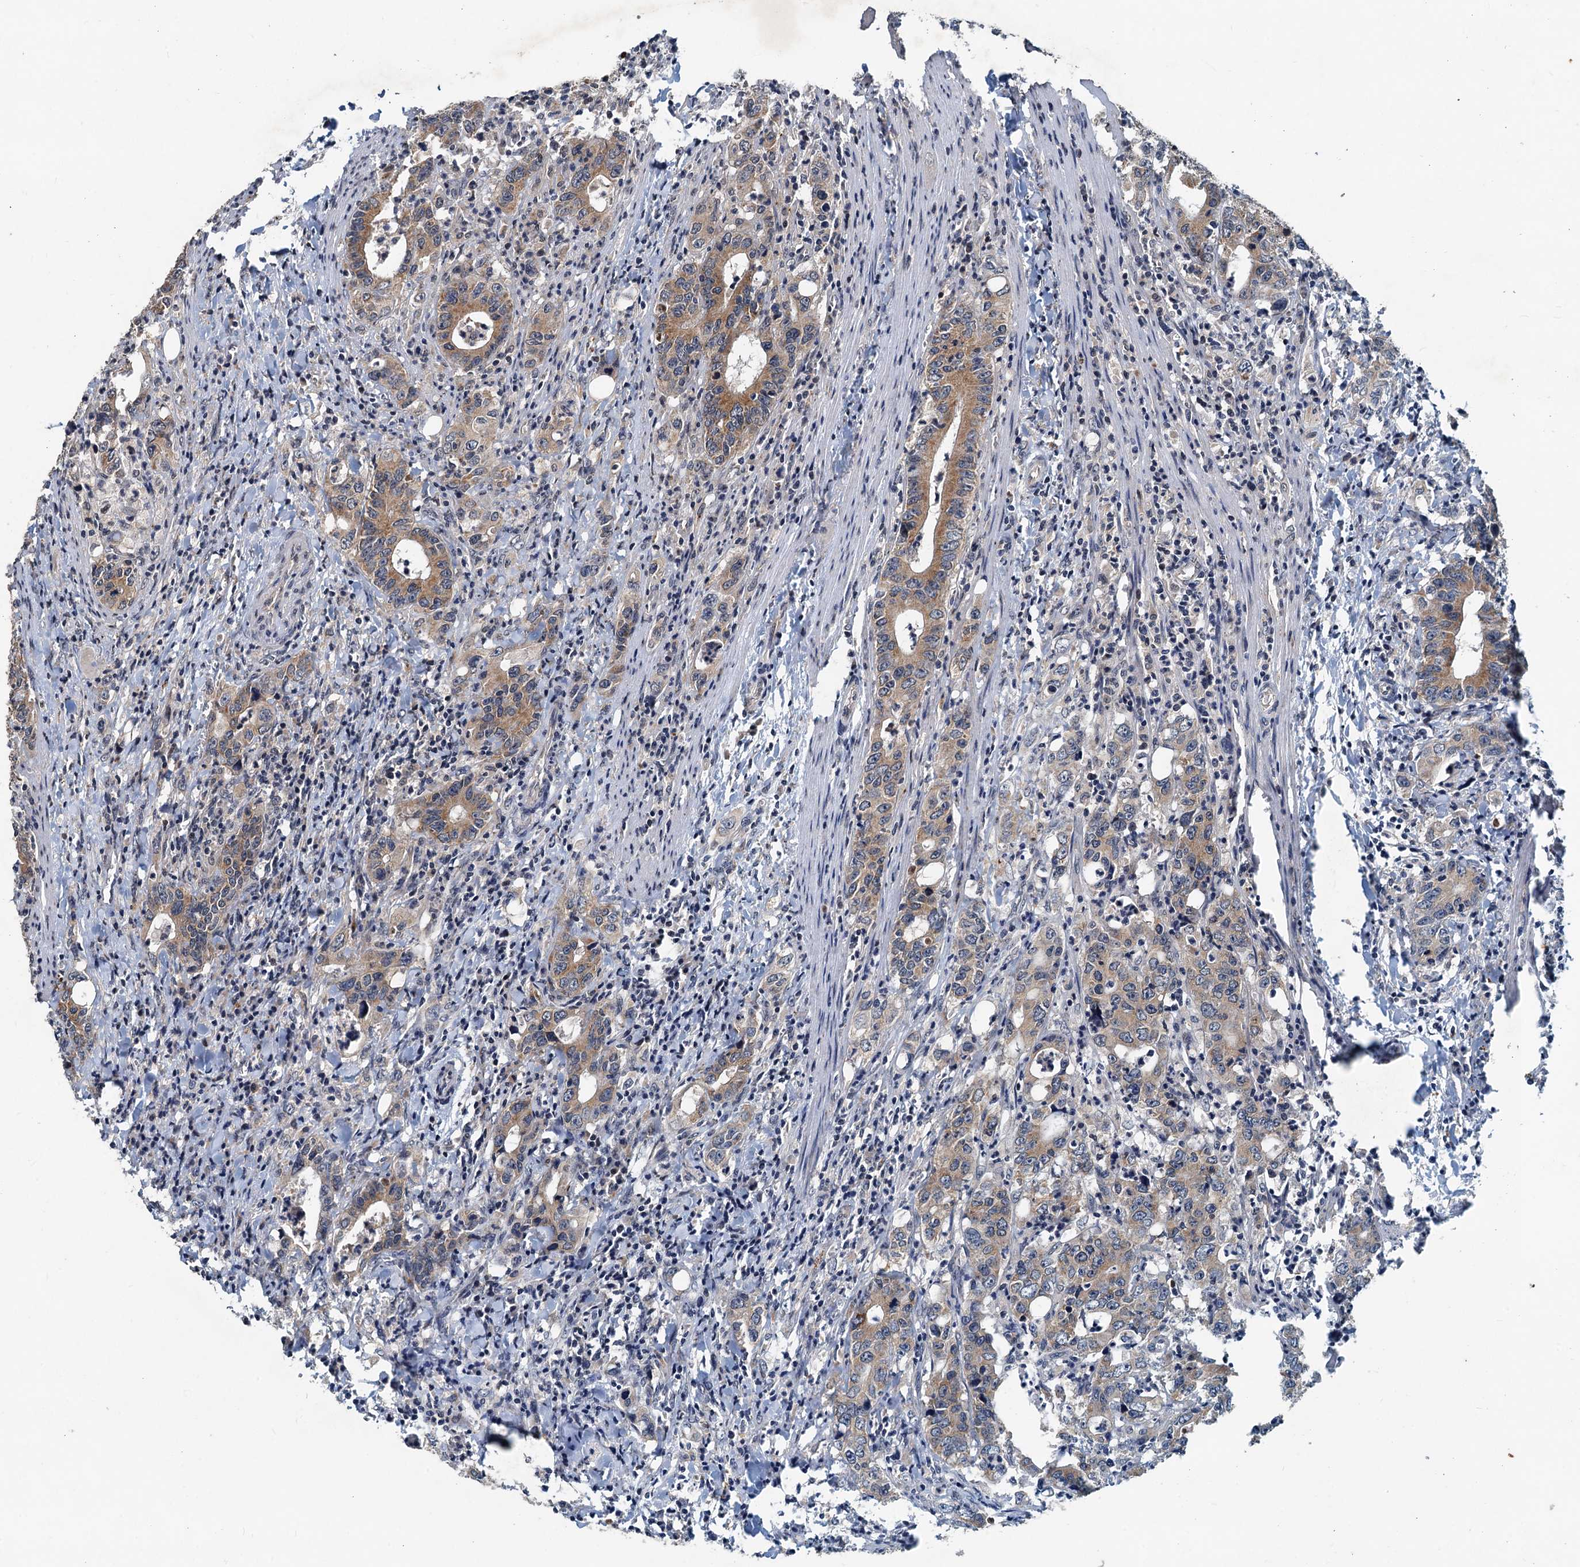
{"staining": {"intensity": "moderate", "quantity": ">75%", "location": "cytoplasmic/membranous"}, "tissue": "colorectal cancer", "cell_type": "Tumor cells", "image_type": "cancer", "snomed": [{"axis": "morphology", "description": "Adenocarcinoma, NOS"}, {"axis": "topography", "description": "Colon"}], "caption": "Immunohistochemical staining of human colorectal cancer shows medium levels of moderate cytoplasmic/membranous positivity in about >75% of tumor cells. (DAB = brown stain, brightfield microscopy at high magnification).", "gene": "CEP68", "patient": {"sex": "female", "age": 75}}